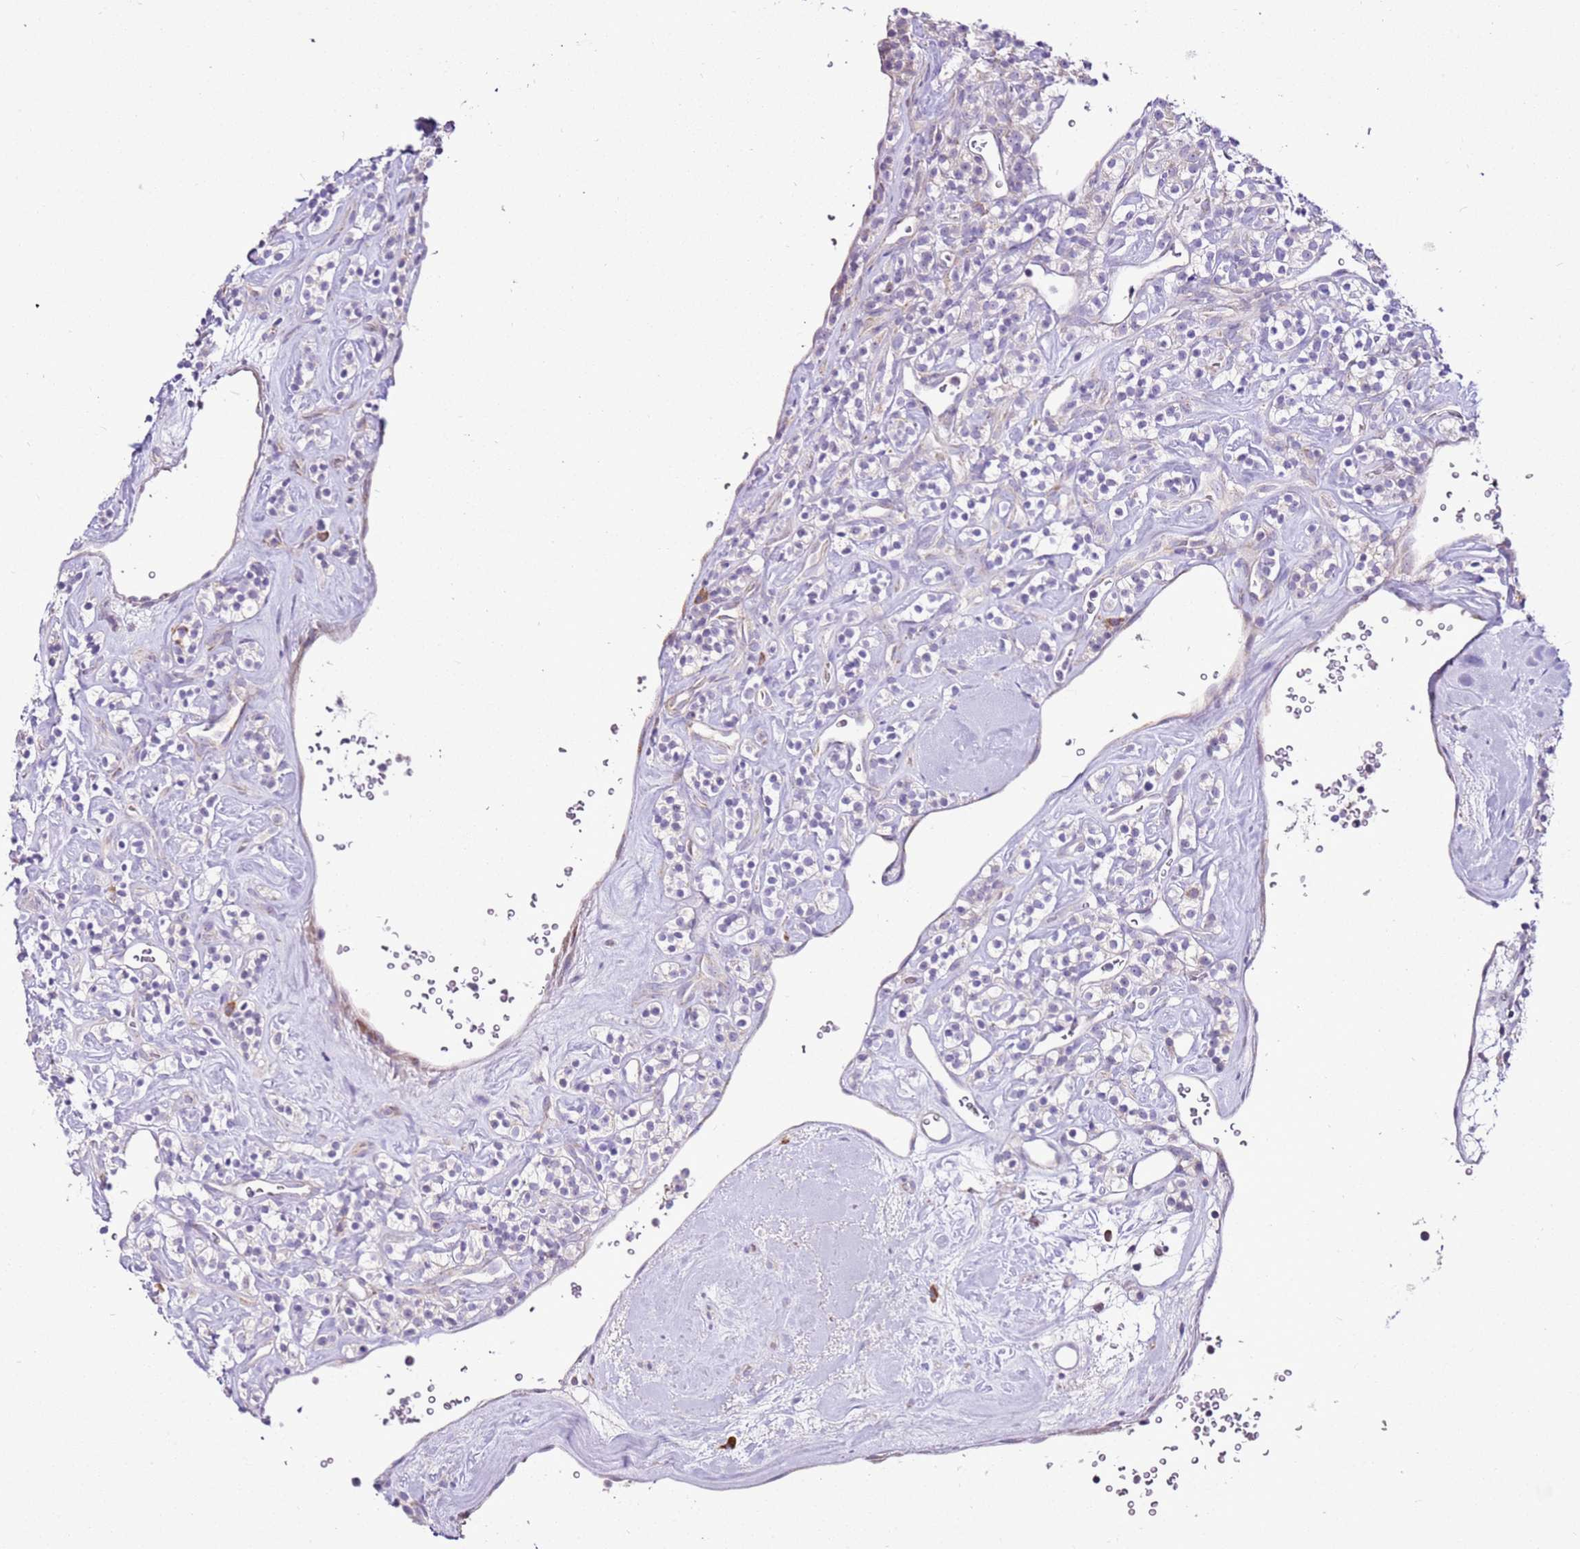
{"staining": {"intensity": "negative", "quantity": "none", "location": "none"}, "tissue": "renal cancer", "cell_type": "Tumor cells", "image_type": "cancer", "snomed": [{"axis": "morphology", "description": "Adenocarcinoma, NOS"}, {"axis": "topography", "description": "Kidney"}], "caption": "This is a photomicrograph of immunohistochemistry (IHC) staining of renal cancer, which shows no positivity in tumor cells.", "gene": "MRPL36", "patient": {"sex": "male", "age": 77}}